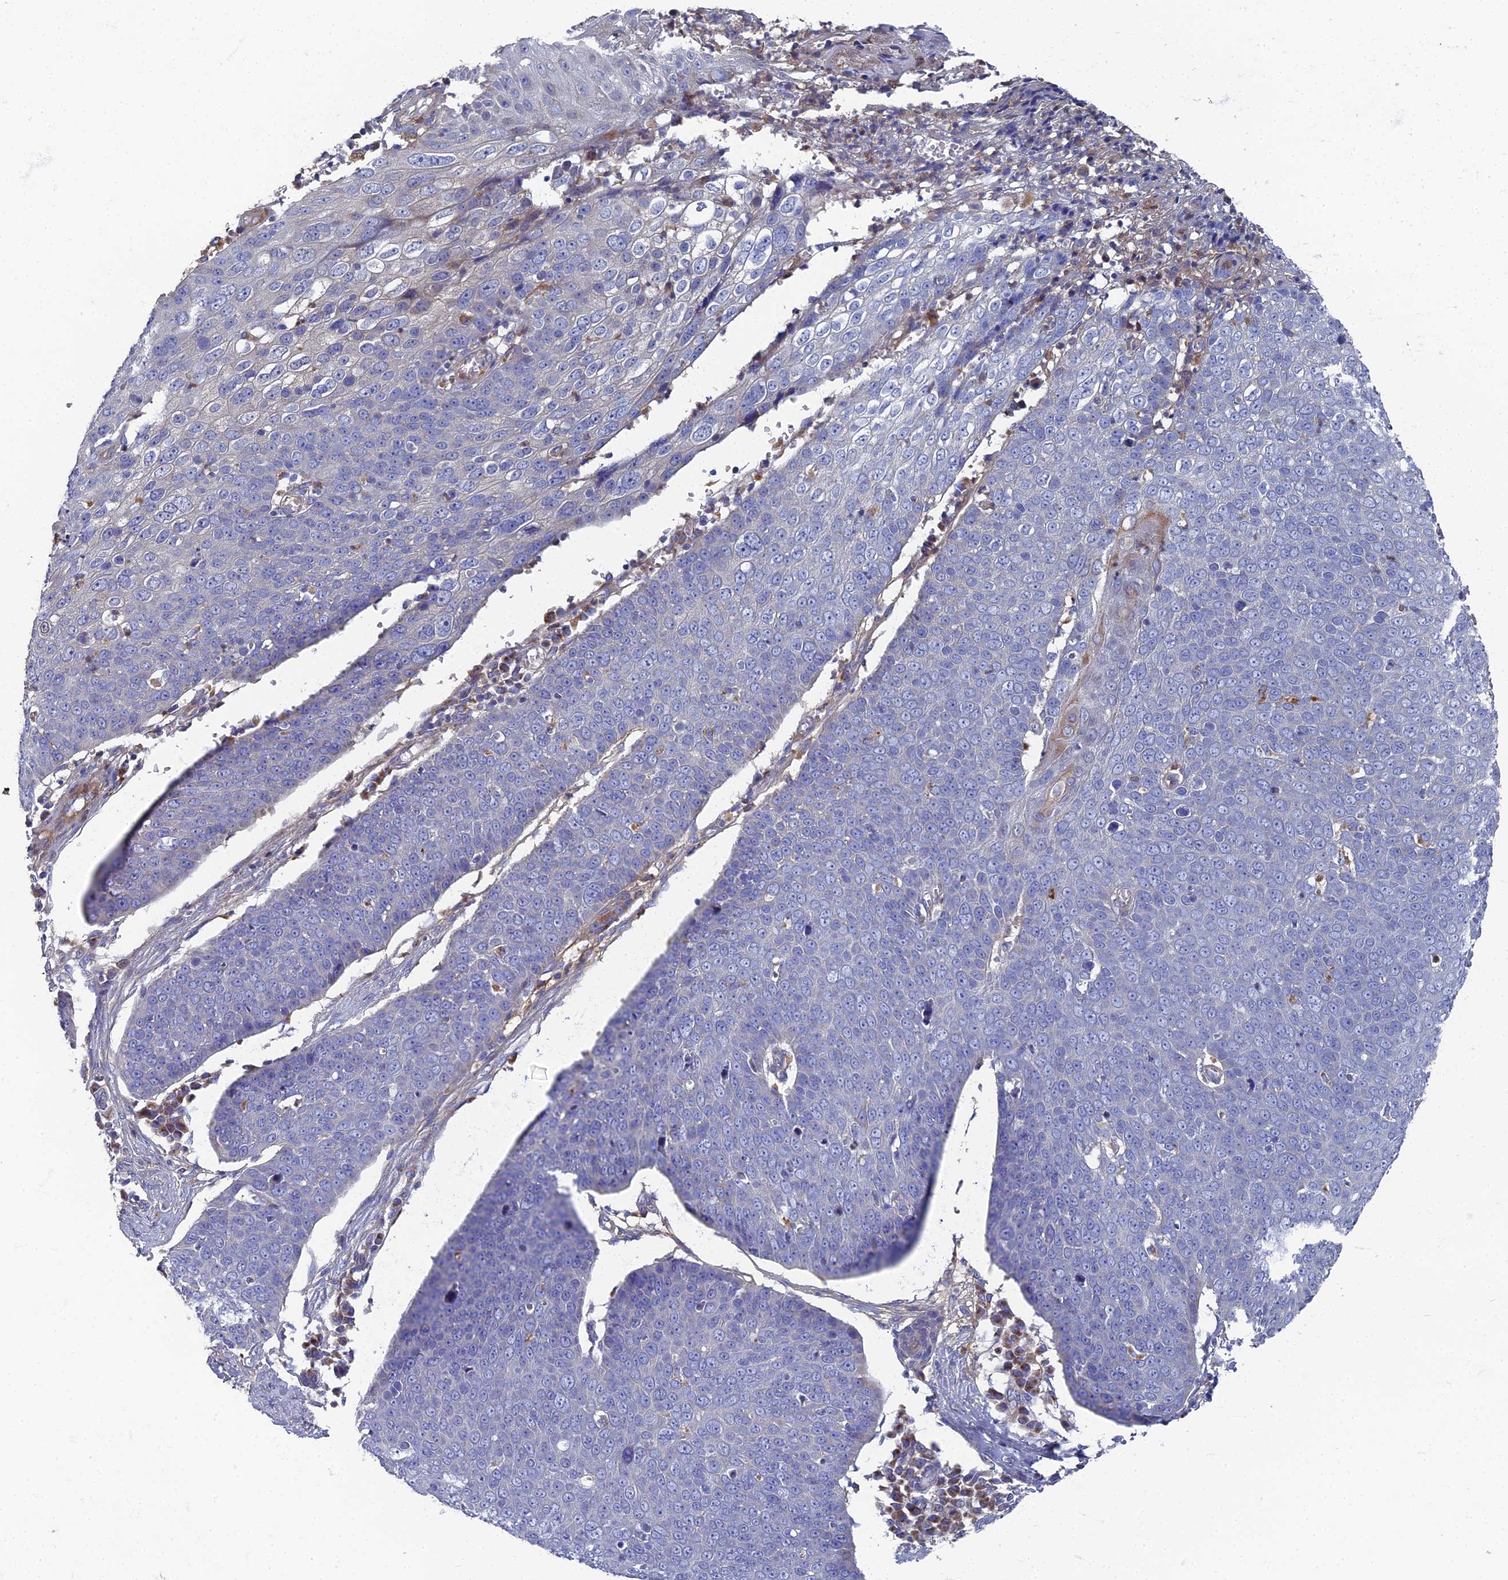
{"staining": {"intensity": "negative", "quantity": "none", "location": "none"}, "tissue": "skin cancer", "cell_type": "Tumor cells", "image_type": "cancer", "snomed": [{"axis": "morphology", "description": "Squamous cell carcinoma, NOS"}, {"axis": "topography", "description": "Skin"}], "caption": "A photomicrograph of human skin cancer is negative for staining in tumor cells.", "gene": "RNASEK", "patient": {"sex": "male", "age": 71}}